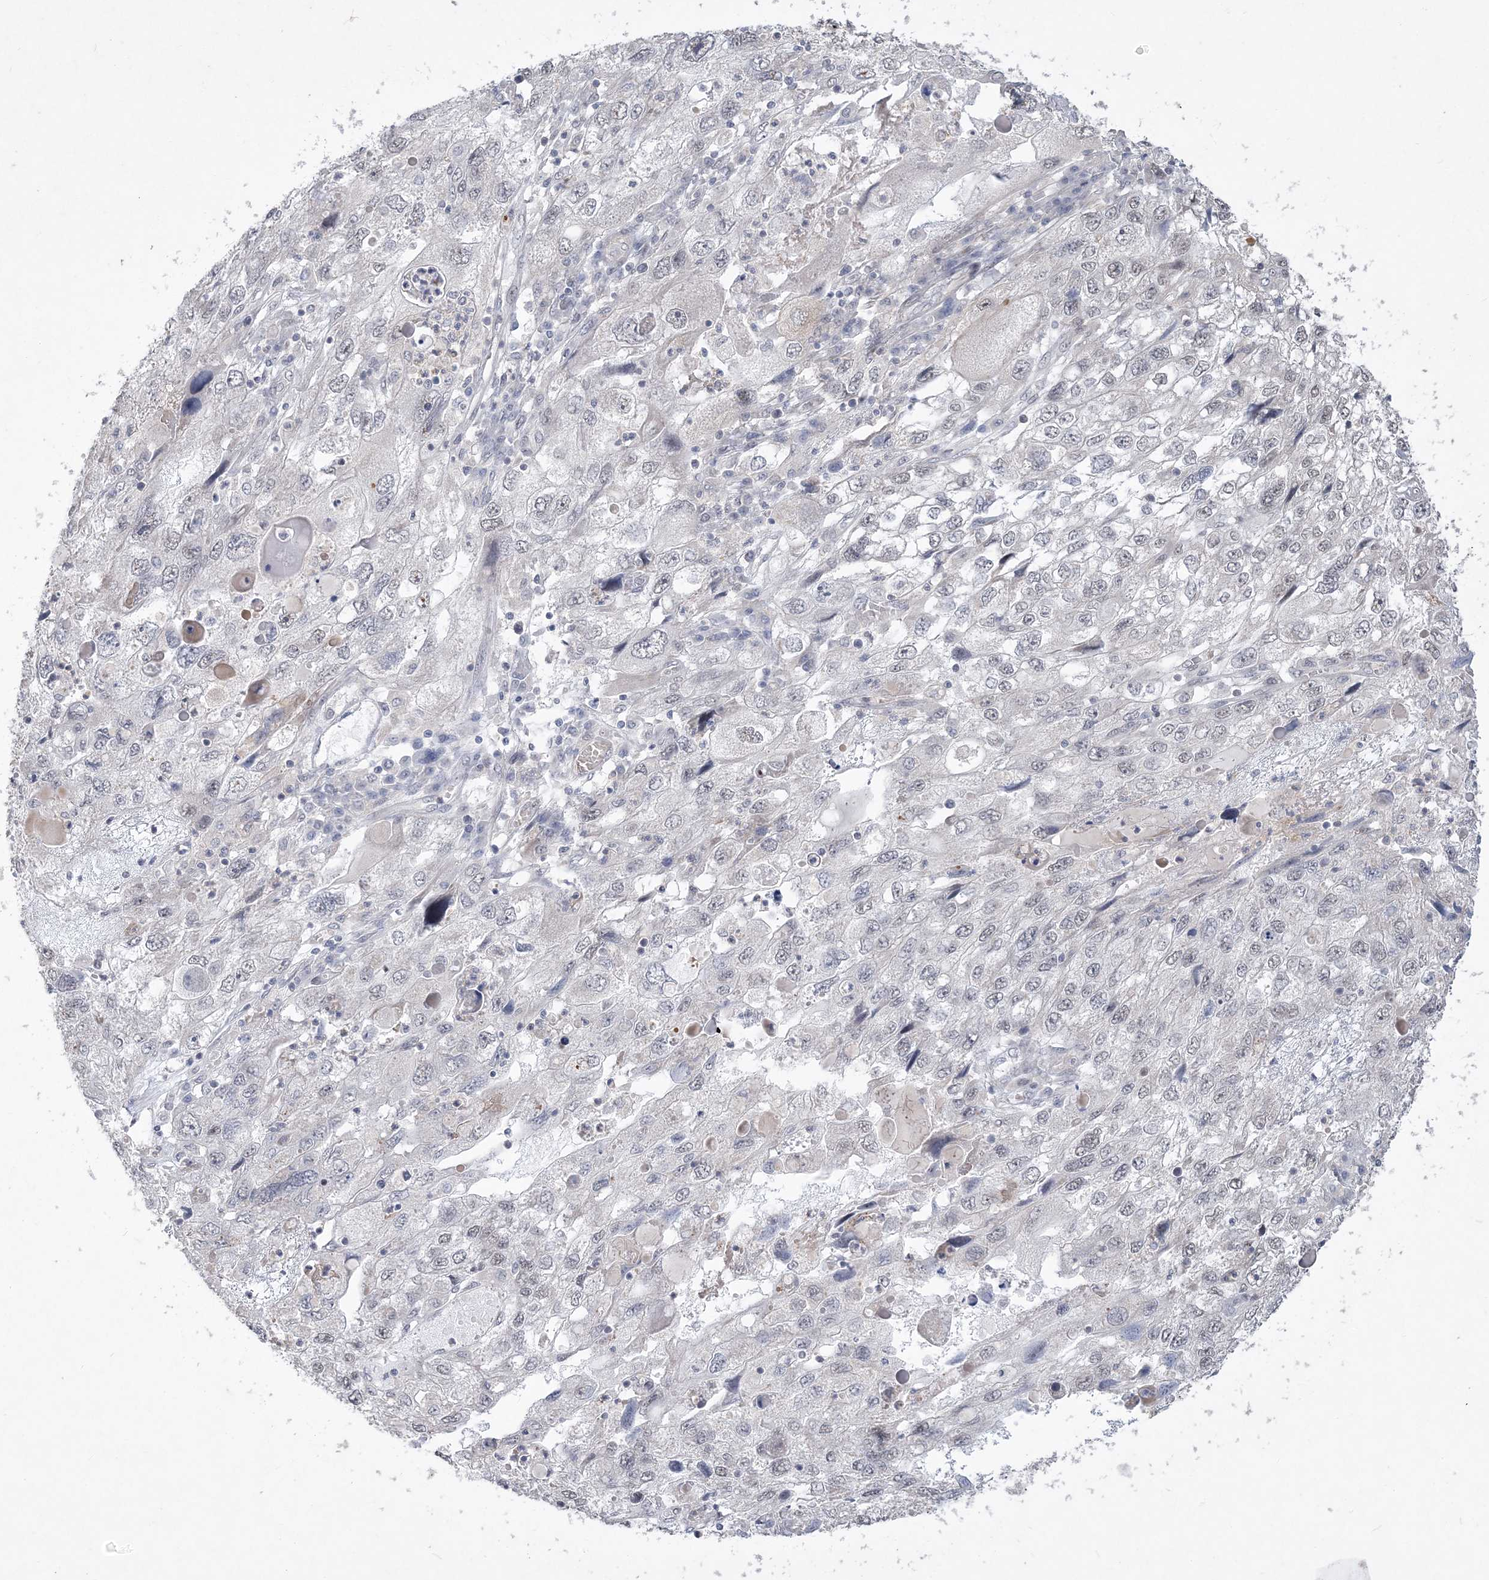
{"staining": {"intensity": "negative", "quantity": "none", "location": "none"}, "tissue": "endometrial cancer", "cell_type": "Tumor cells", "image_type": "cancer", "snomed": [{"axis": "morphology", "description": "Adenocarcinoma, NOS"}, {"axis": "topography", "description": "Endometrium"}], "caption": "This is an immunohistochemistry photomicrograph of adenocarcinoma (endometrial). There is no expression in tumor cells.", "gene": "TSPEAR", "patient": {"sex": "female", "age": 49}}